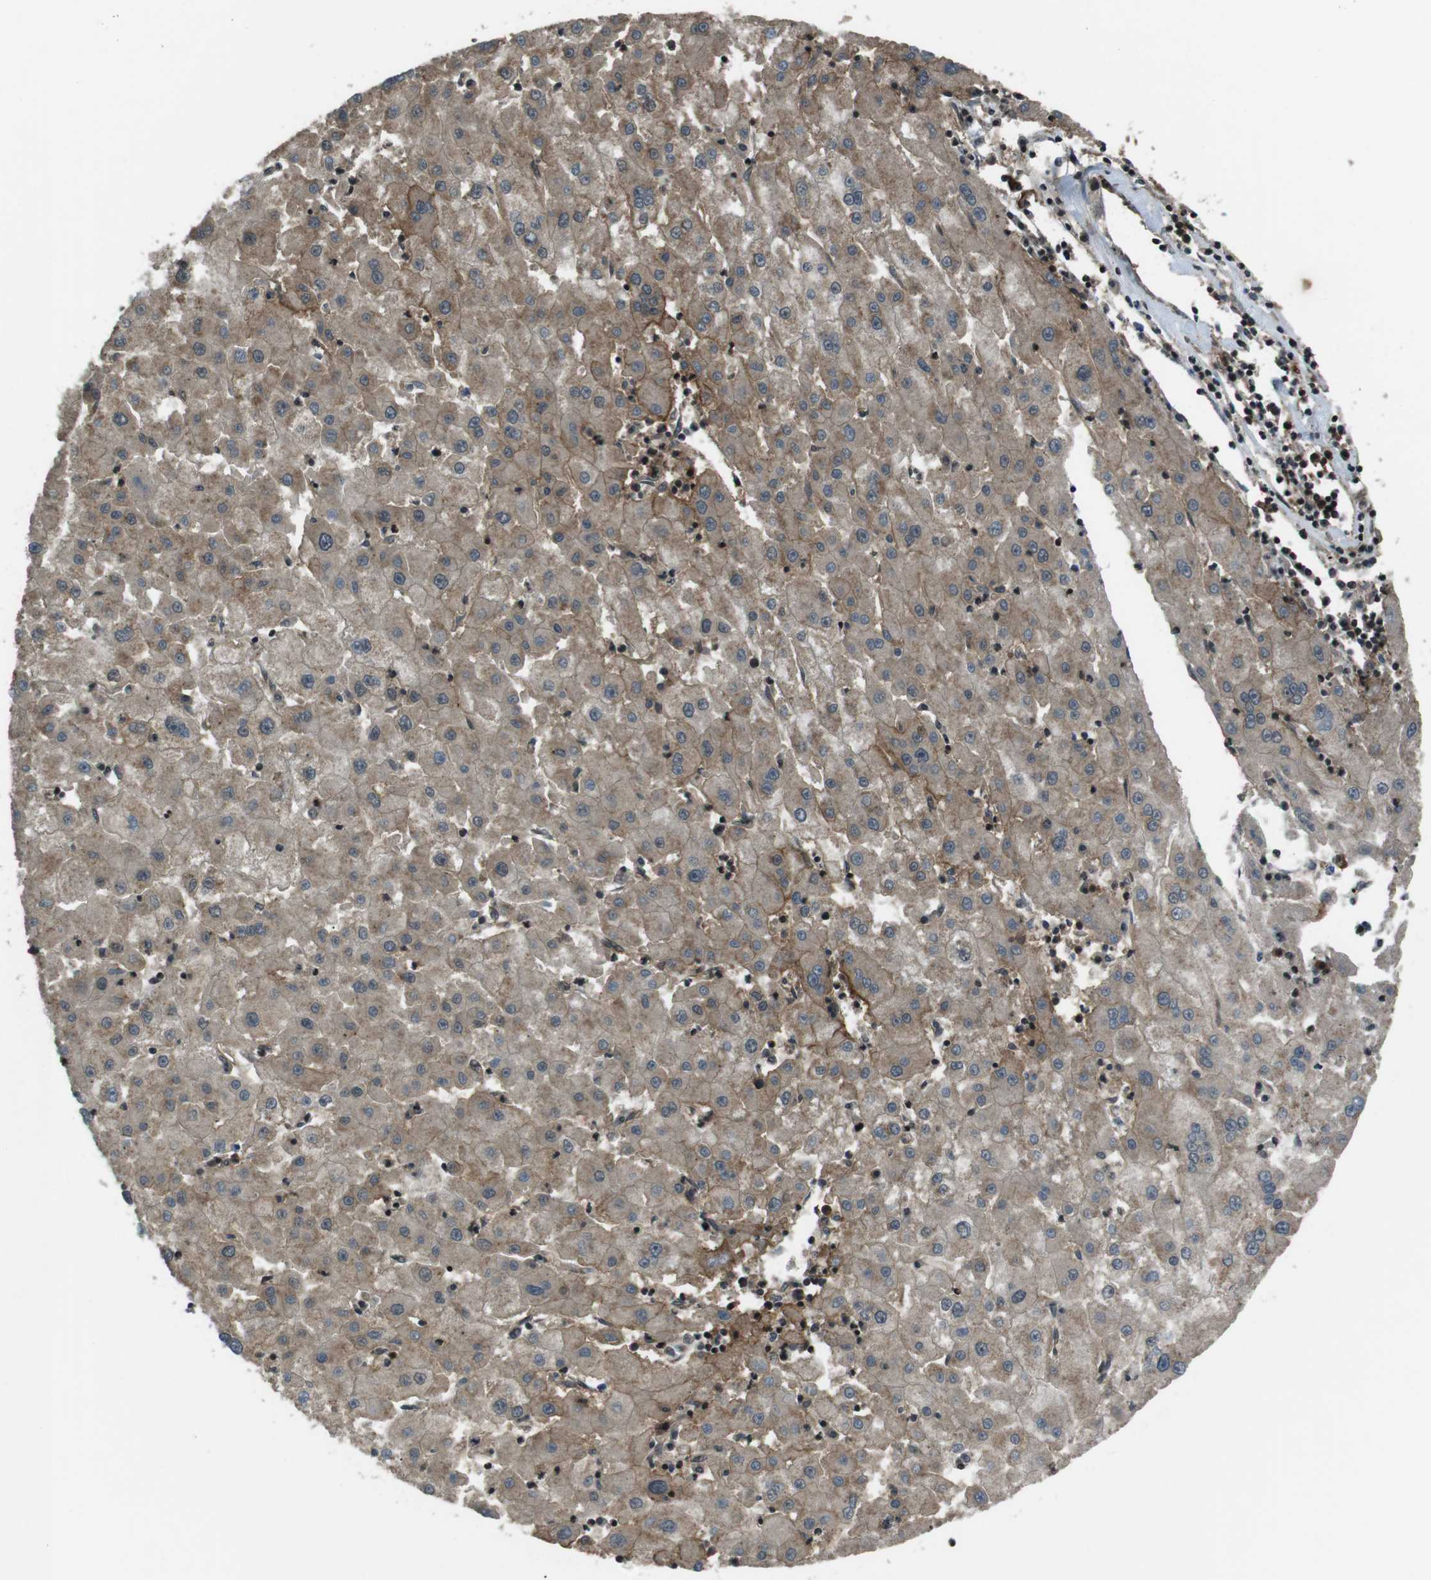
{"staining": {"intensity": "moderate", "quantity": "25%-75%", "location": "cytoplasmic/membranous"}, "tissue": "liver cancer", "cell_type": "Tumor cells", "image_type": "cancer", "snomed": [{"axis": "morphology", "description": "Carcinoma, Hepatocellular, NOS"}, {"axis": "topography", "description": "Liver"}], "caption": "Tumor cells demonstrate medium levels of moderate cytoplasmic/membranous positivity in approximately 25%-75% of cells in human liver cancer (hepatocellular carcinoma).", "gene": "TIAM2", "patient": {"sex": "male", "age": 72}}